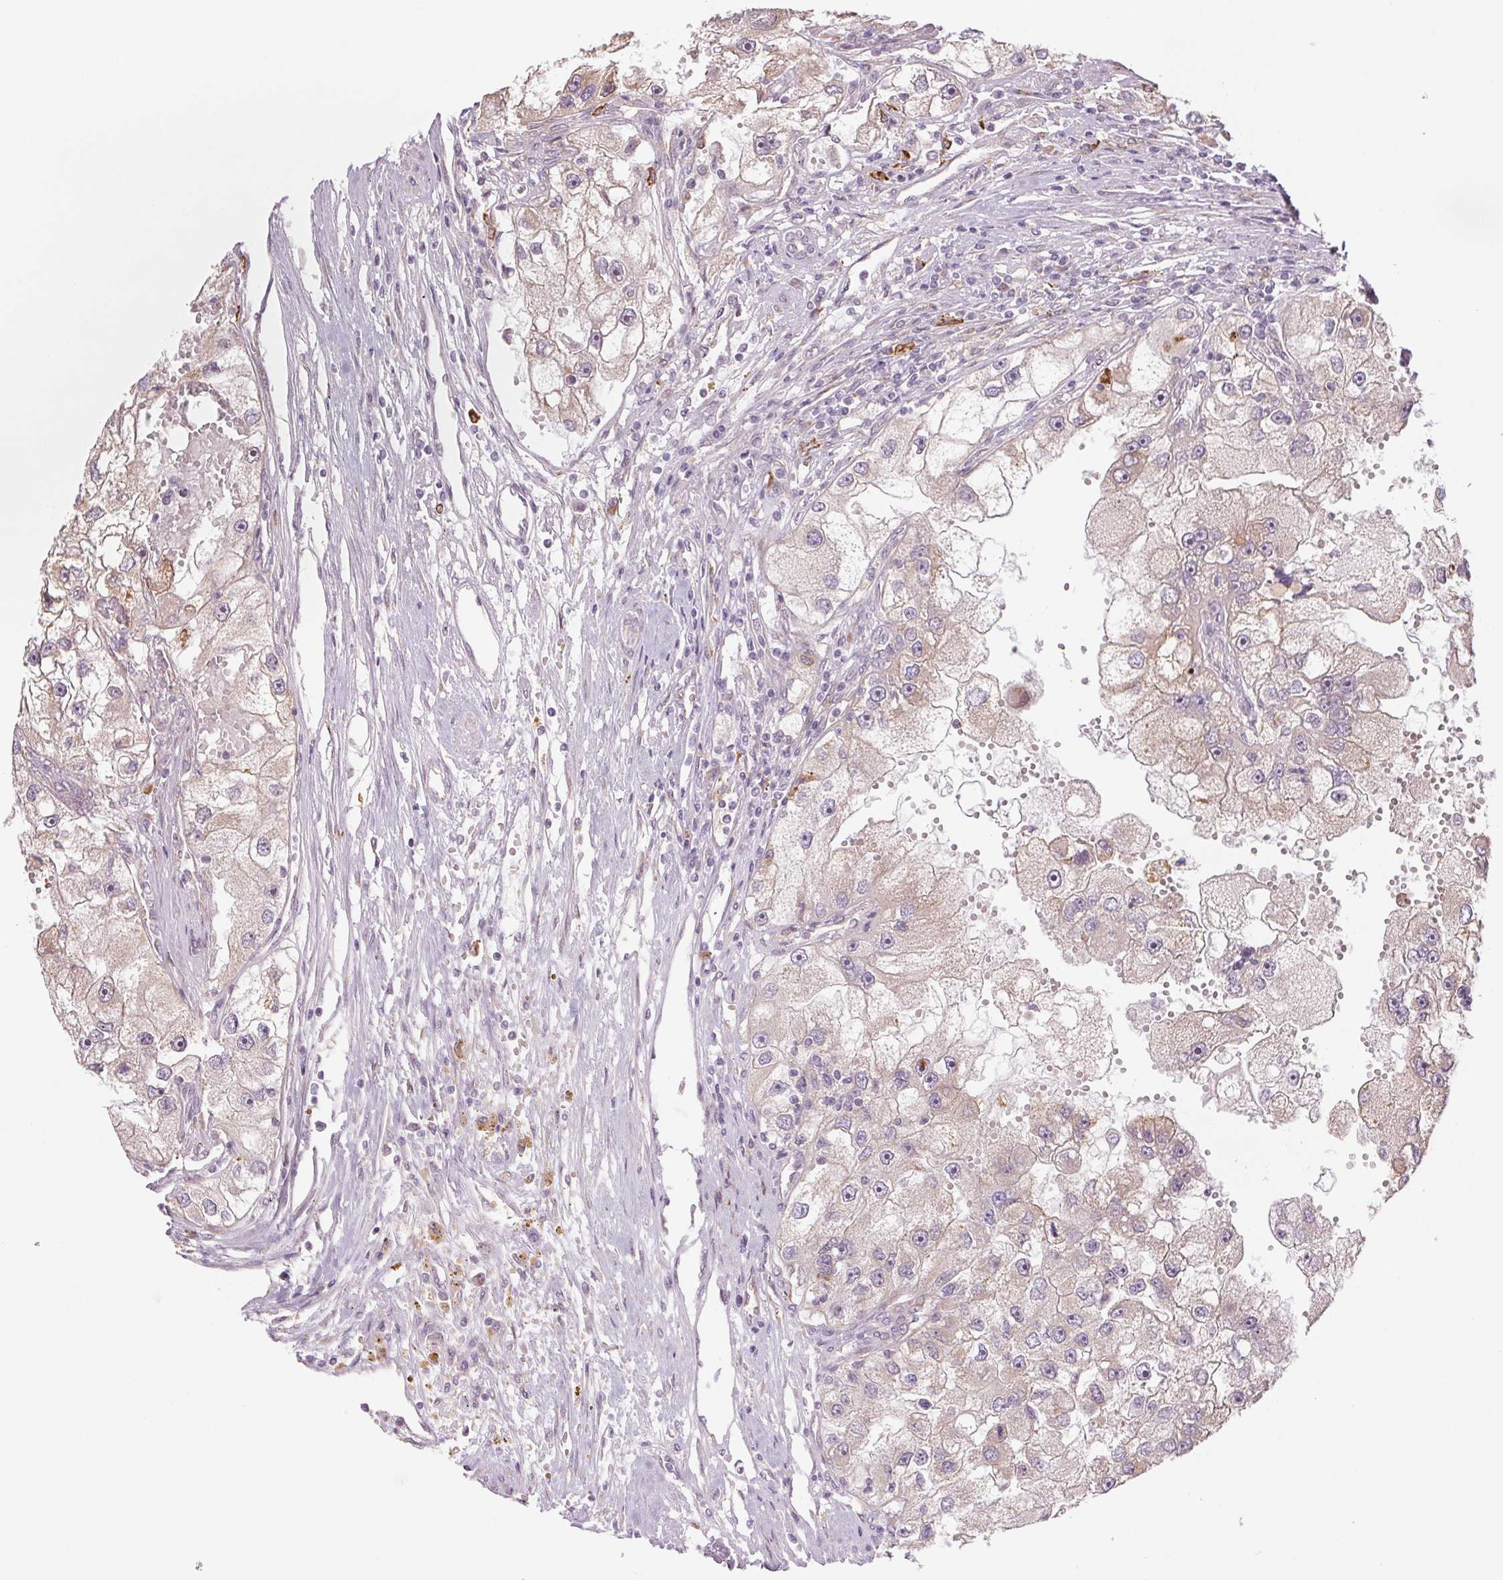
{"staining": {"intensity": "negative", "quantity": "none", "location": "none"}, "tissue": "renal cancer", "cell_type": "Tumor cells", "image_type": "cancer", "snomed": [{"axis": "morphology", "description": "Adenocarcinoma, NOS"}, {"axis": "topography", "description": "Kidney"}], "caption": "Adenocarcinoma (renal) stained for a protein using immunohistochemistry reveals no expression tumor cells.", "gene": "METTL17", "patient": {"sex": "male", "age": 63}}